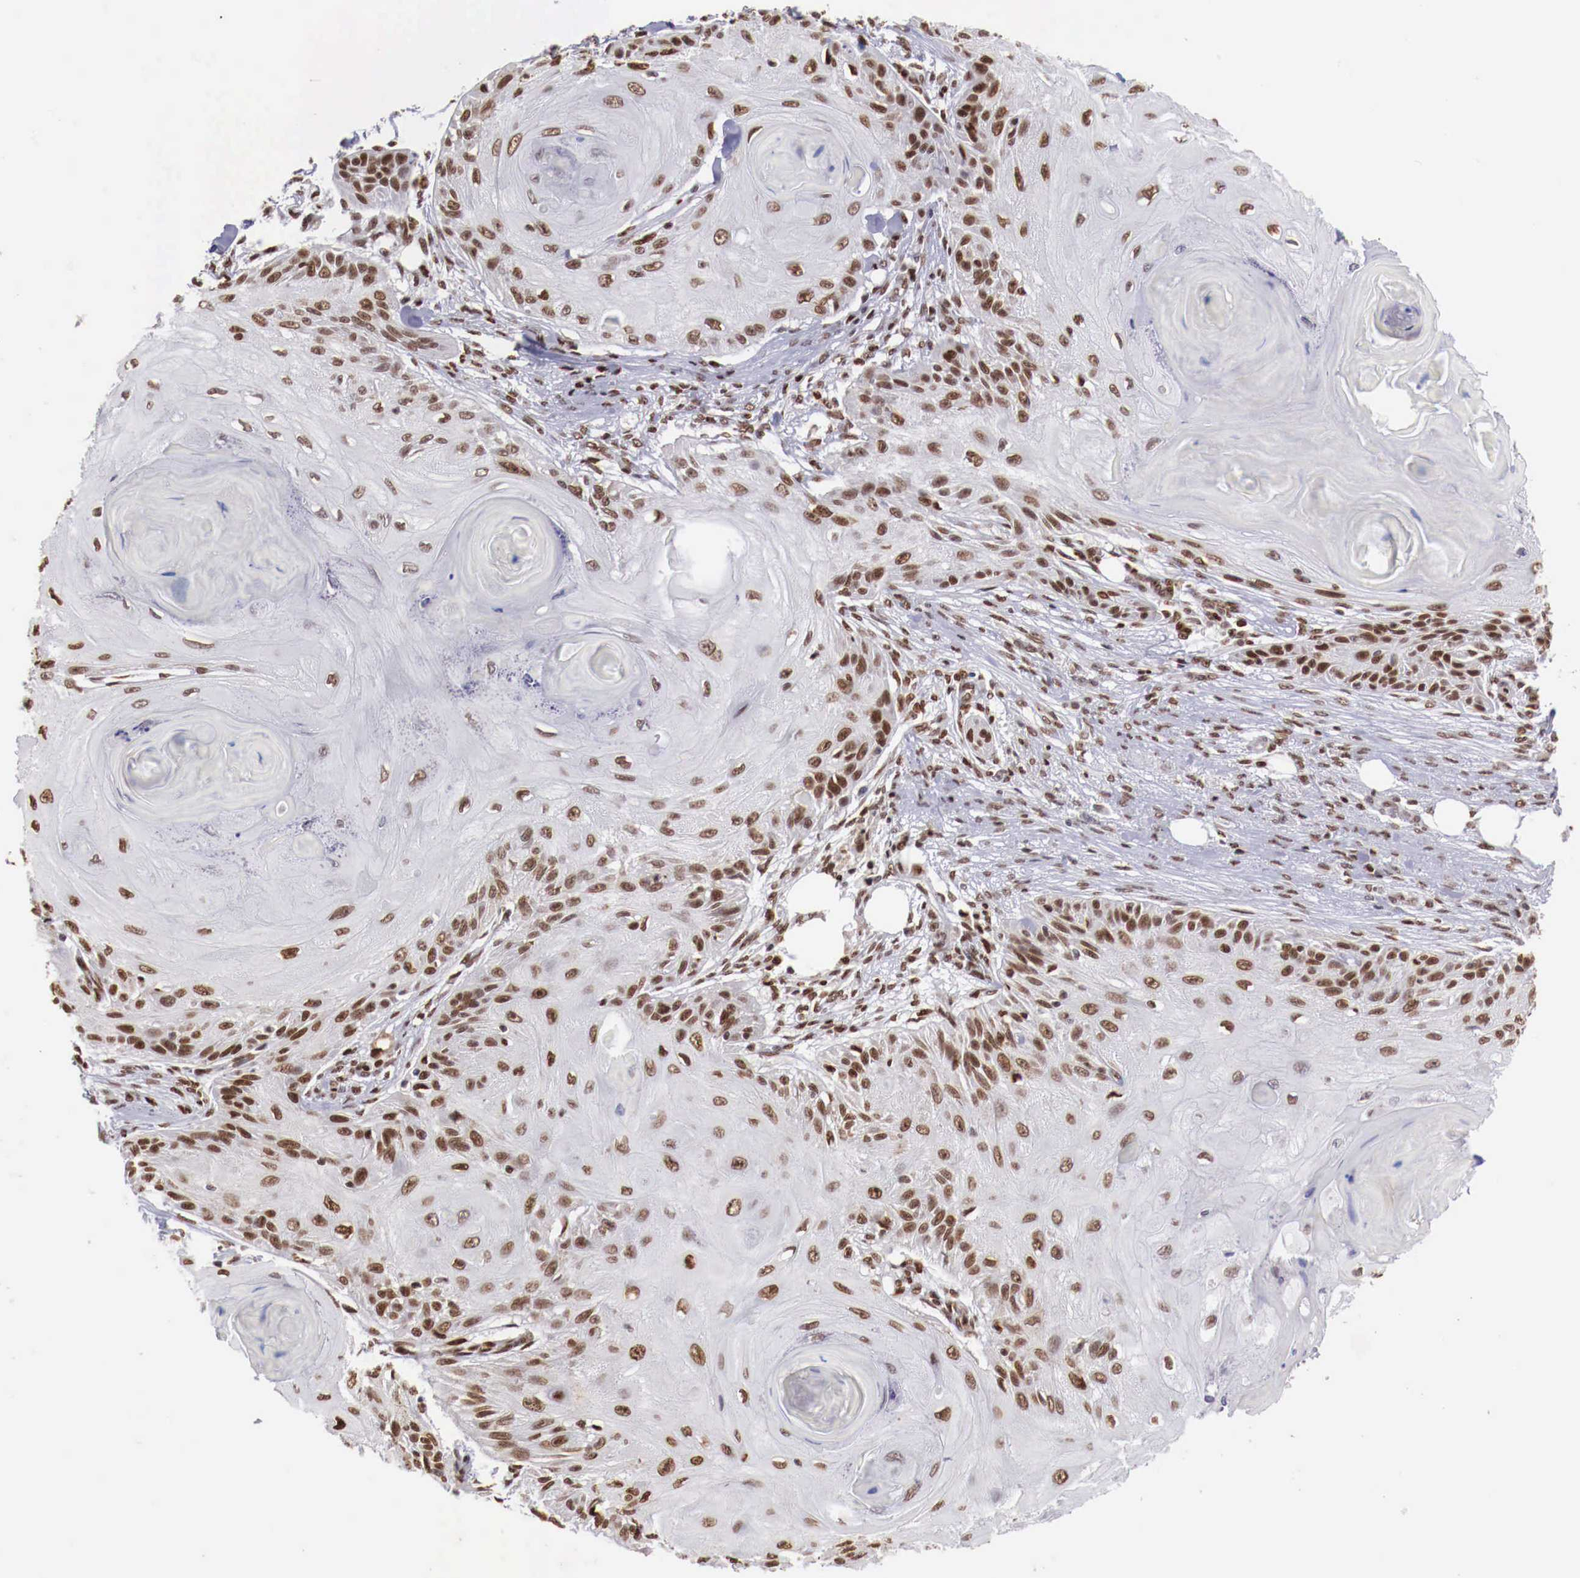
{"staining": {"intensity": "moderate", "quantity": ">75%", "location": "nuclear"}, "tissue": "skin cancer", "cell_type": "Tumor cells", "image_type": "cancer", "snomed": [{"axis": "morphology", "description": "Squamous cell carcinoma, NOS"}, {"axis": "topography", "description": "Skin"}], "caption": "Immunohistochemical staining of skin cancer reveals moderate nuclear protein expression in about >75% of tumor cells. The protein is shown in brown color, while the nuclei are stained blue.", "gene": "MAX", "patient": {"sex": "female", "age": 88}}